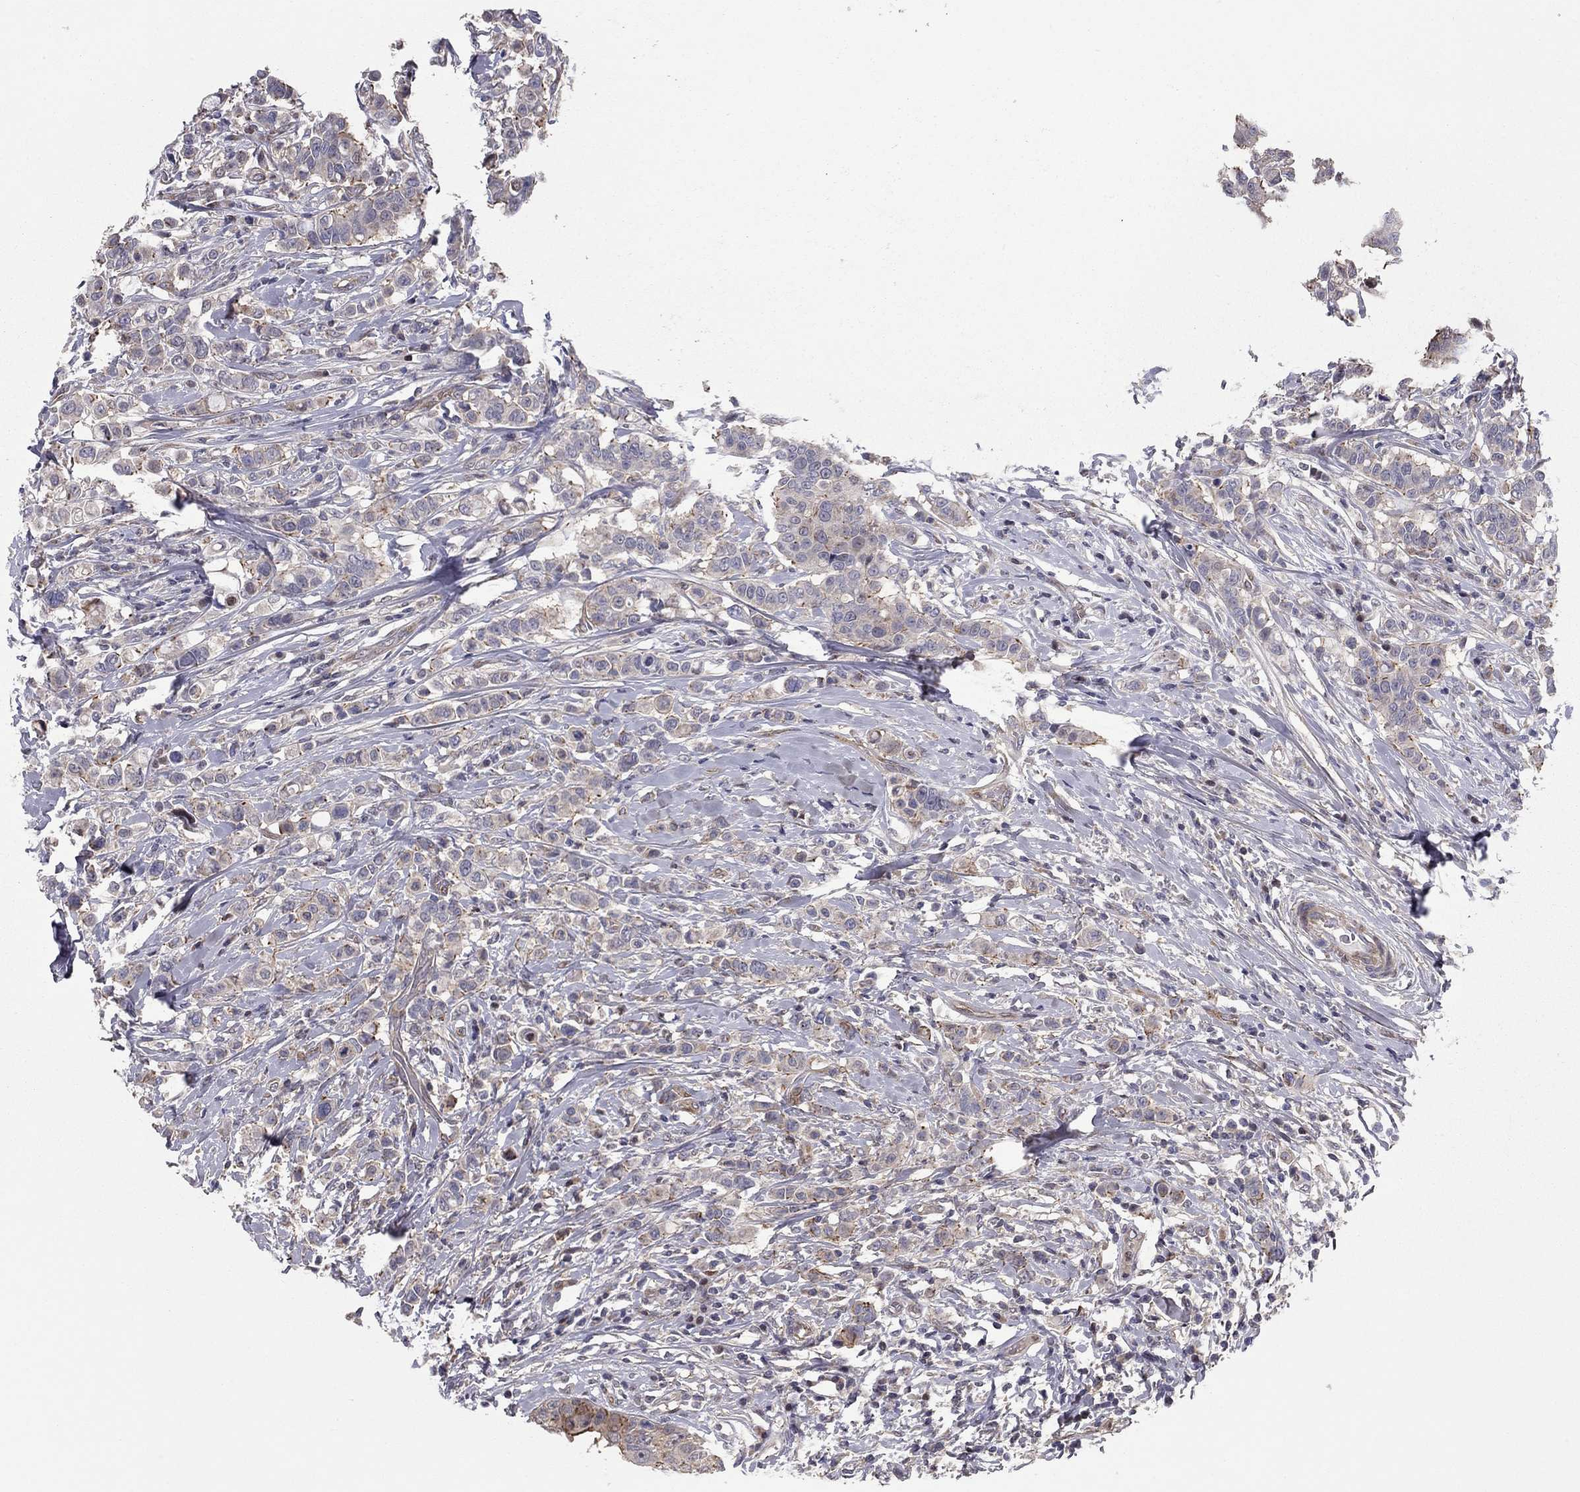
{"staining": {"intensity": "moderate", "quantity": "<25%", "location": "cytoplasmic/membranous"}, "tissue": "breast cancer", "cell_type": "Tumor cells", "image_type": "cancer", "snomed": [{"axis": "morphology", "description": "Duct carcinoma"}, {"axis": "topography", "description": "Breast"}], "caption": "Immunohistochemistry staining of invasive ductal carcinoma (breast), which shows low levels of moderate cytoplasmic/membranous positivity in about <25% of tumor cells indicating moderate cytoplasmic/membranous protein positivity. The staining was performed using DAB (3,3'-diaminobenzidine) (brown) for protein detection and nuclei were counterstained in hematoxylin (blue).", "gene": "DUSP7", "patient": {"sex": "female", "age": 27}}